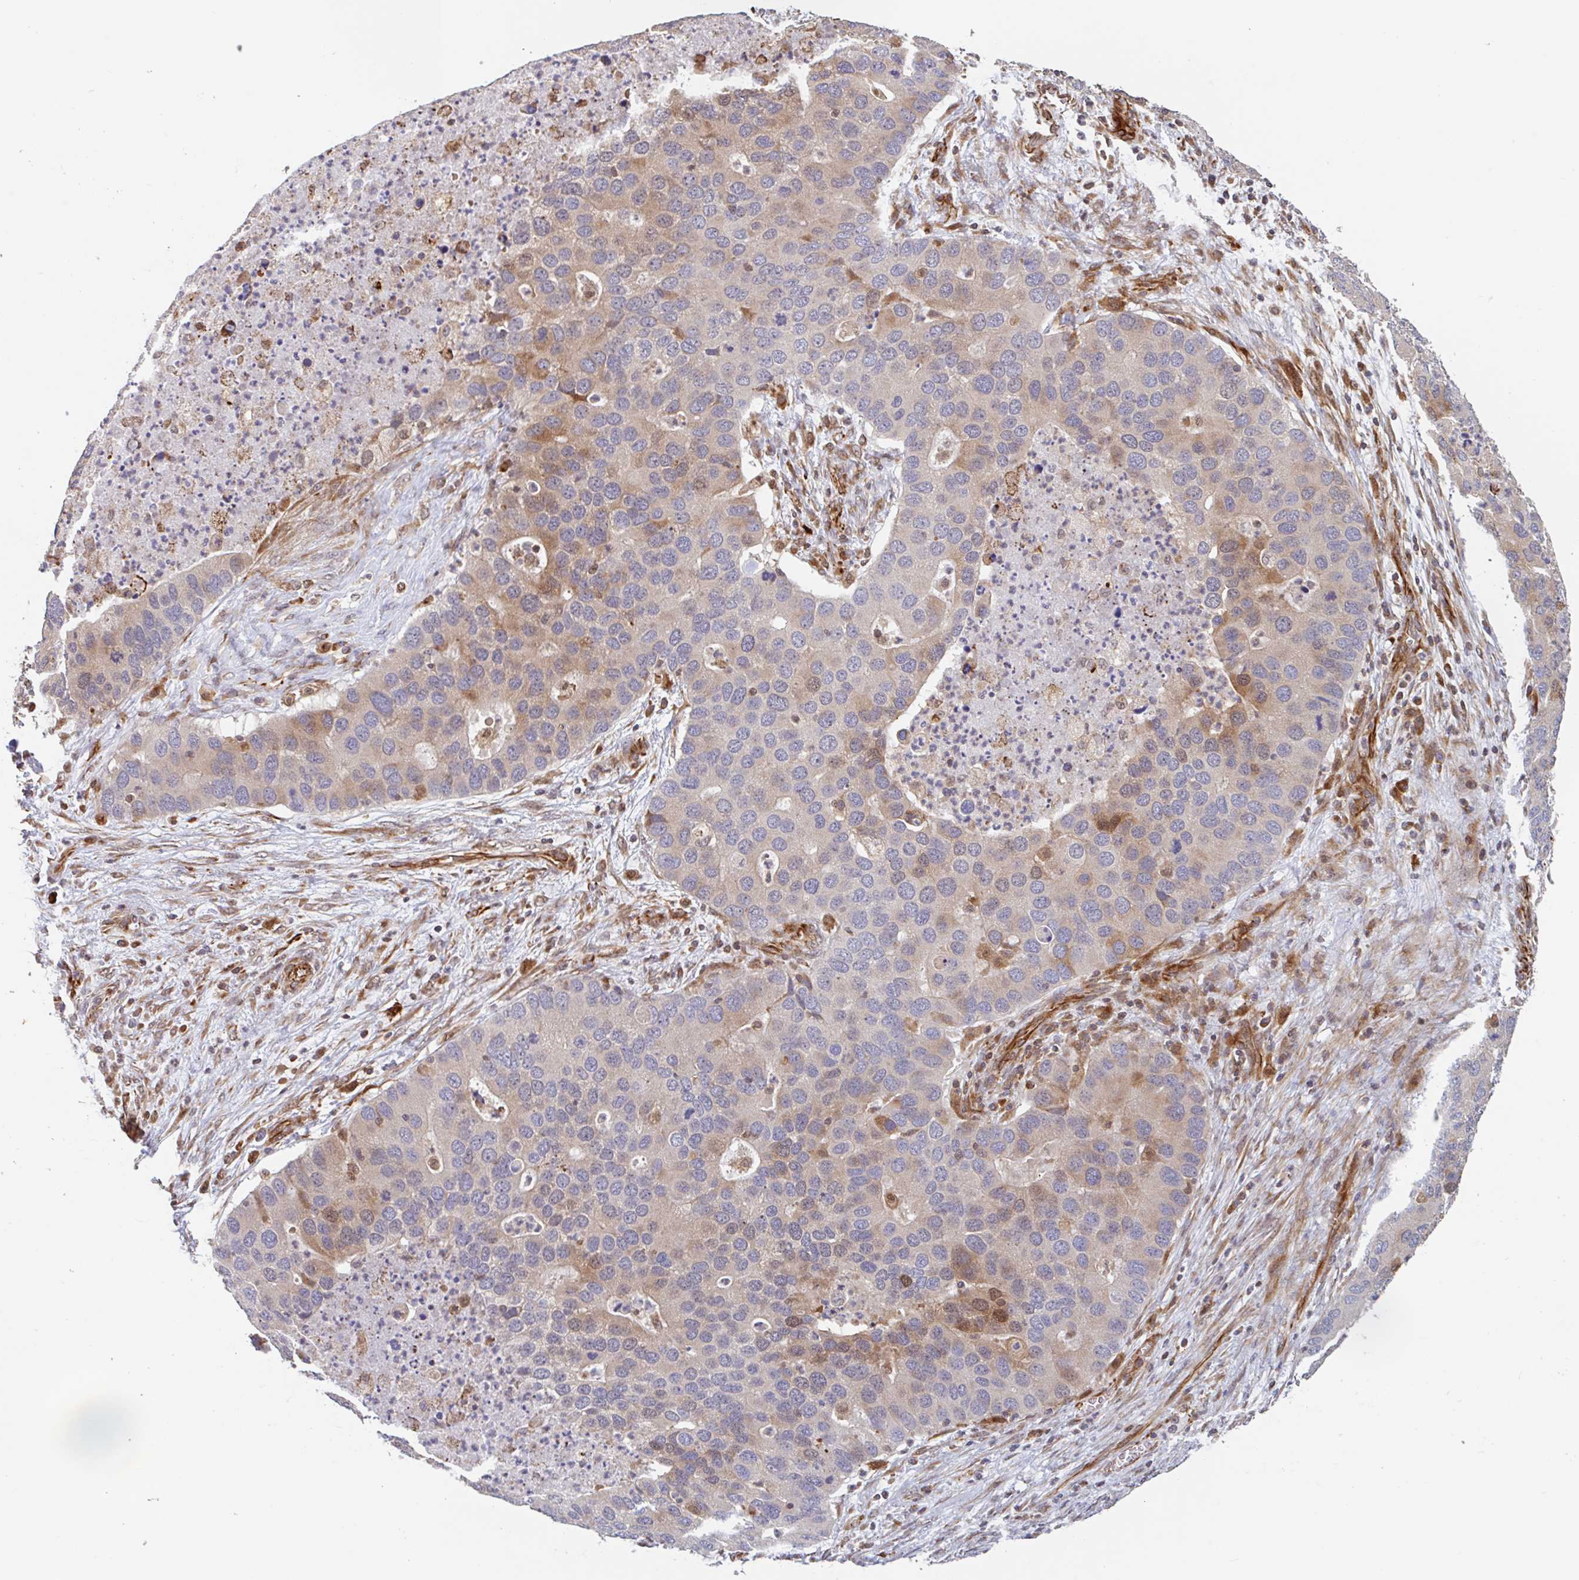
{"staining": {"intensity": "moderate", "quantity": "<25%", "location": "cytoplasmic/membranous,nuclear"}, "tissue": "lung cancer", "cell_type": "Tumor cells", "image_type": "cancer", "snomed": [{"axis": "morphology", "description": "Aneuploidy"}, {"axis": "morphology", "description": "Adenocarcinoma, NOS"}, {"axis": "topography", "description": "Lymph node"}, {"axis": "topography", "description": "Lung"}], "caption": "Protein analysis of lung cancer (adenocarcinoma) tissue exhibits moderate cytoplasmic/membranous and nuclear staining in approximately <25% of tumor cells.", "gene": "NUB1", "patient": {"sex": "female", "age": 74}}